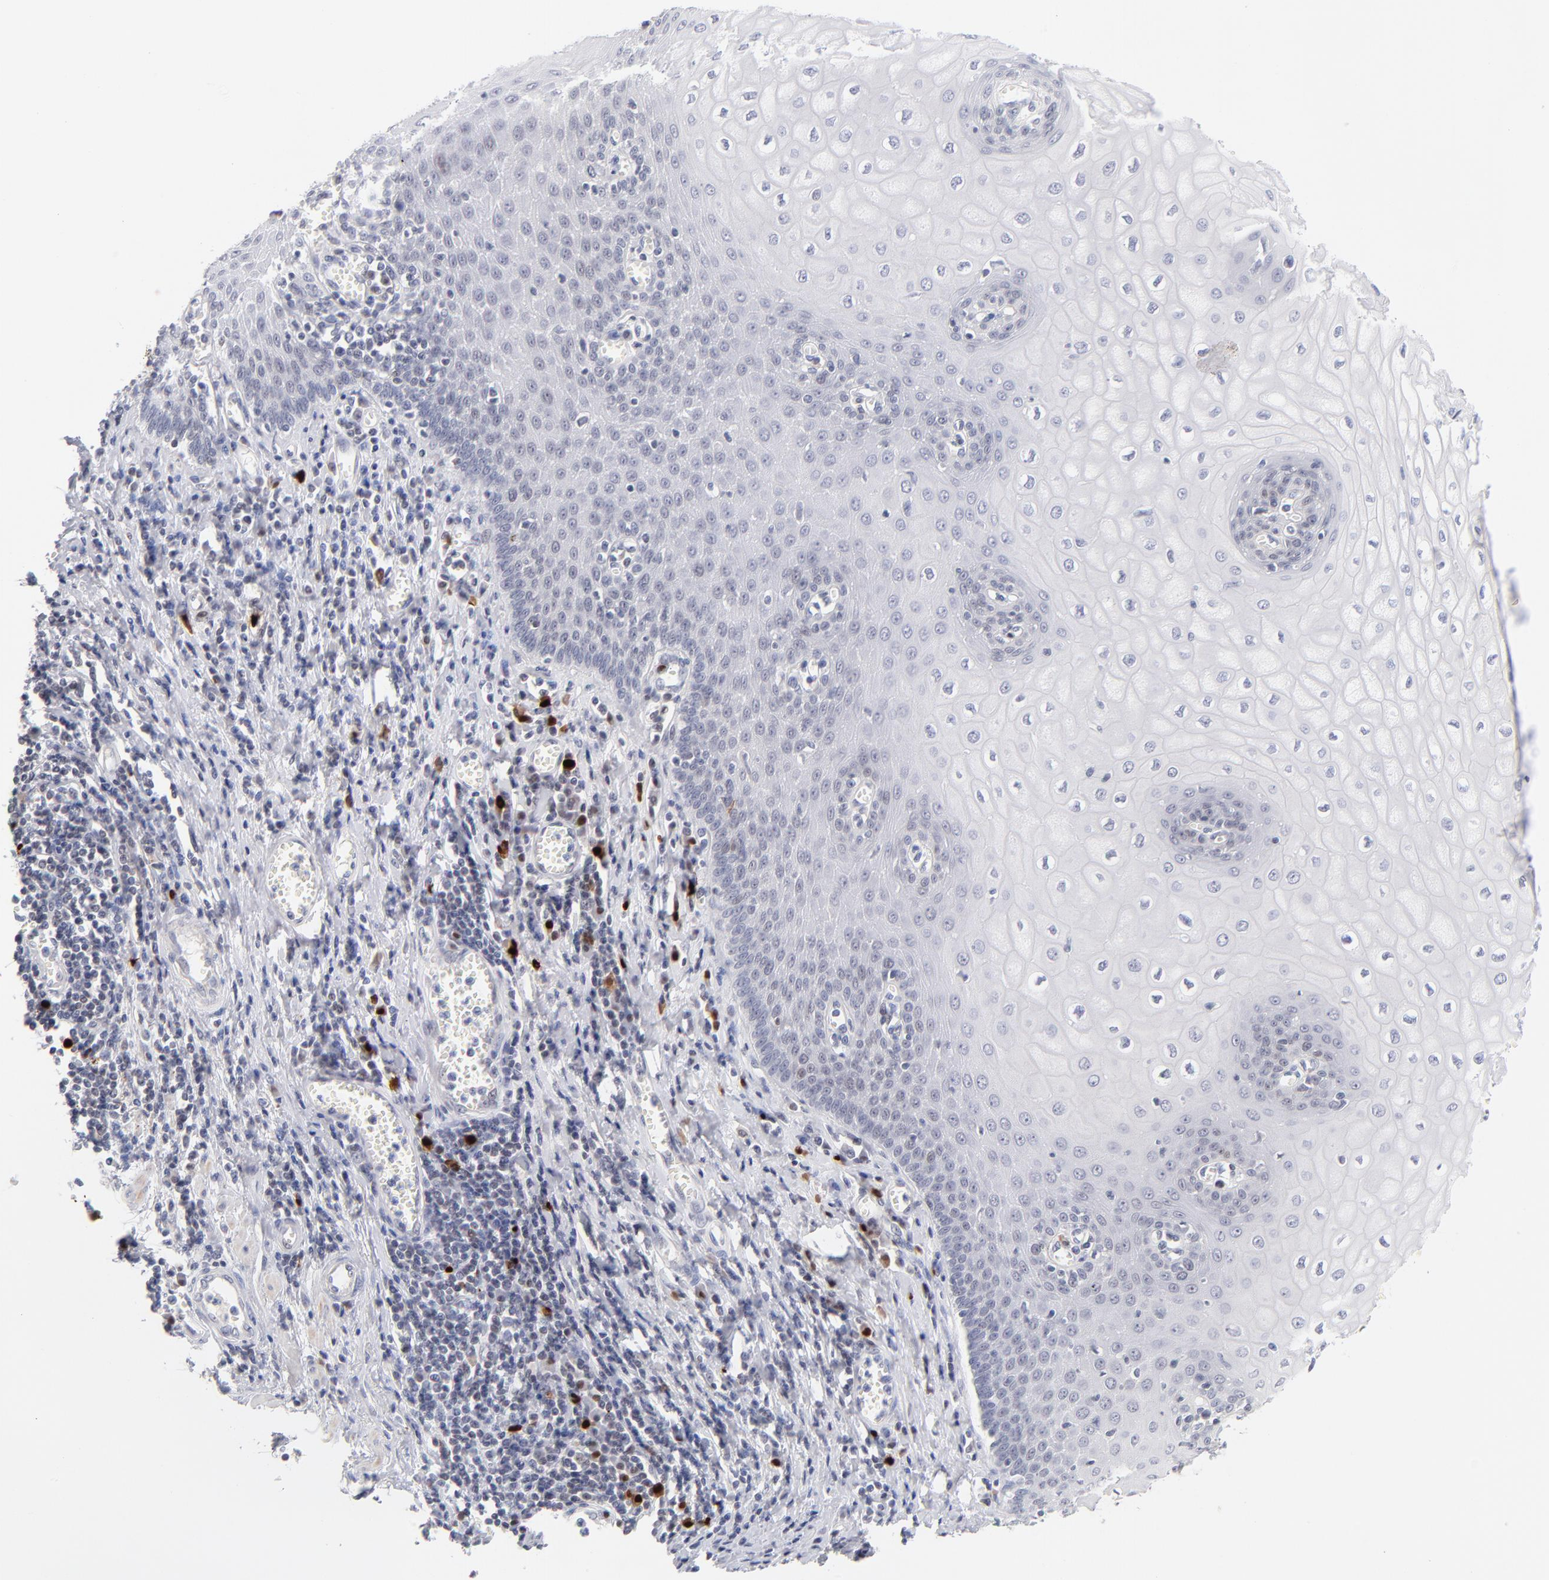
{"staining": {"intensity": "negative", "quantity": "none", "location": "none"}, "tissue": "esophagus", "cell_type": "Squamous epithelial cells", "image_type": "normal", "snomed": [{"axis": "morphology", "description": "Normal tissue, NOS"}, {"axis": "morphology", "description": "Squamous cell carcinoma, NOS"}, {"axis": "topography", "description": "Esophagus"}], "caption": "Squamous epithelial cells show no significant protein expression in unremarkable esophagus. The staining was performed using DAB (3,3'-diaminobenzidine) to visualize the protein expression in brown, while the nuclei were stained in blue with hematoxylin (Magnification: 20x).", "gene": "PARP1", "patient": {"sex": "male", "age": 65}}